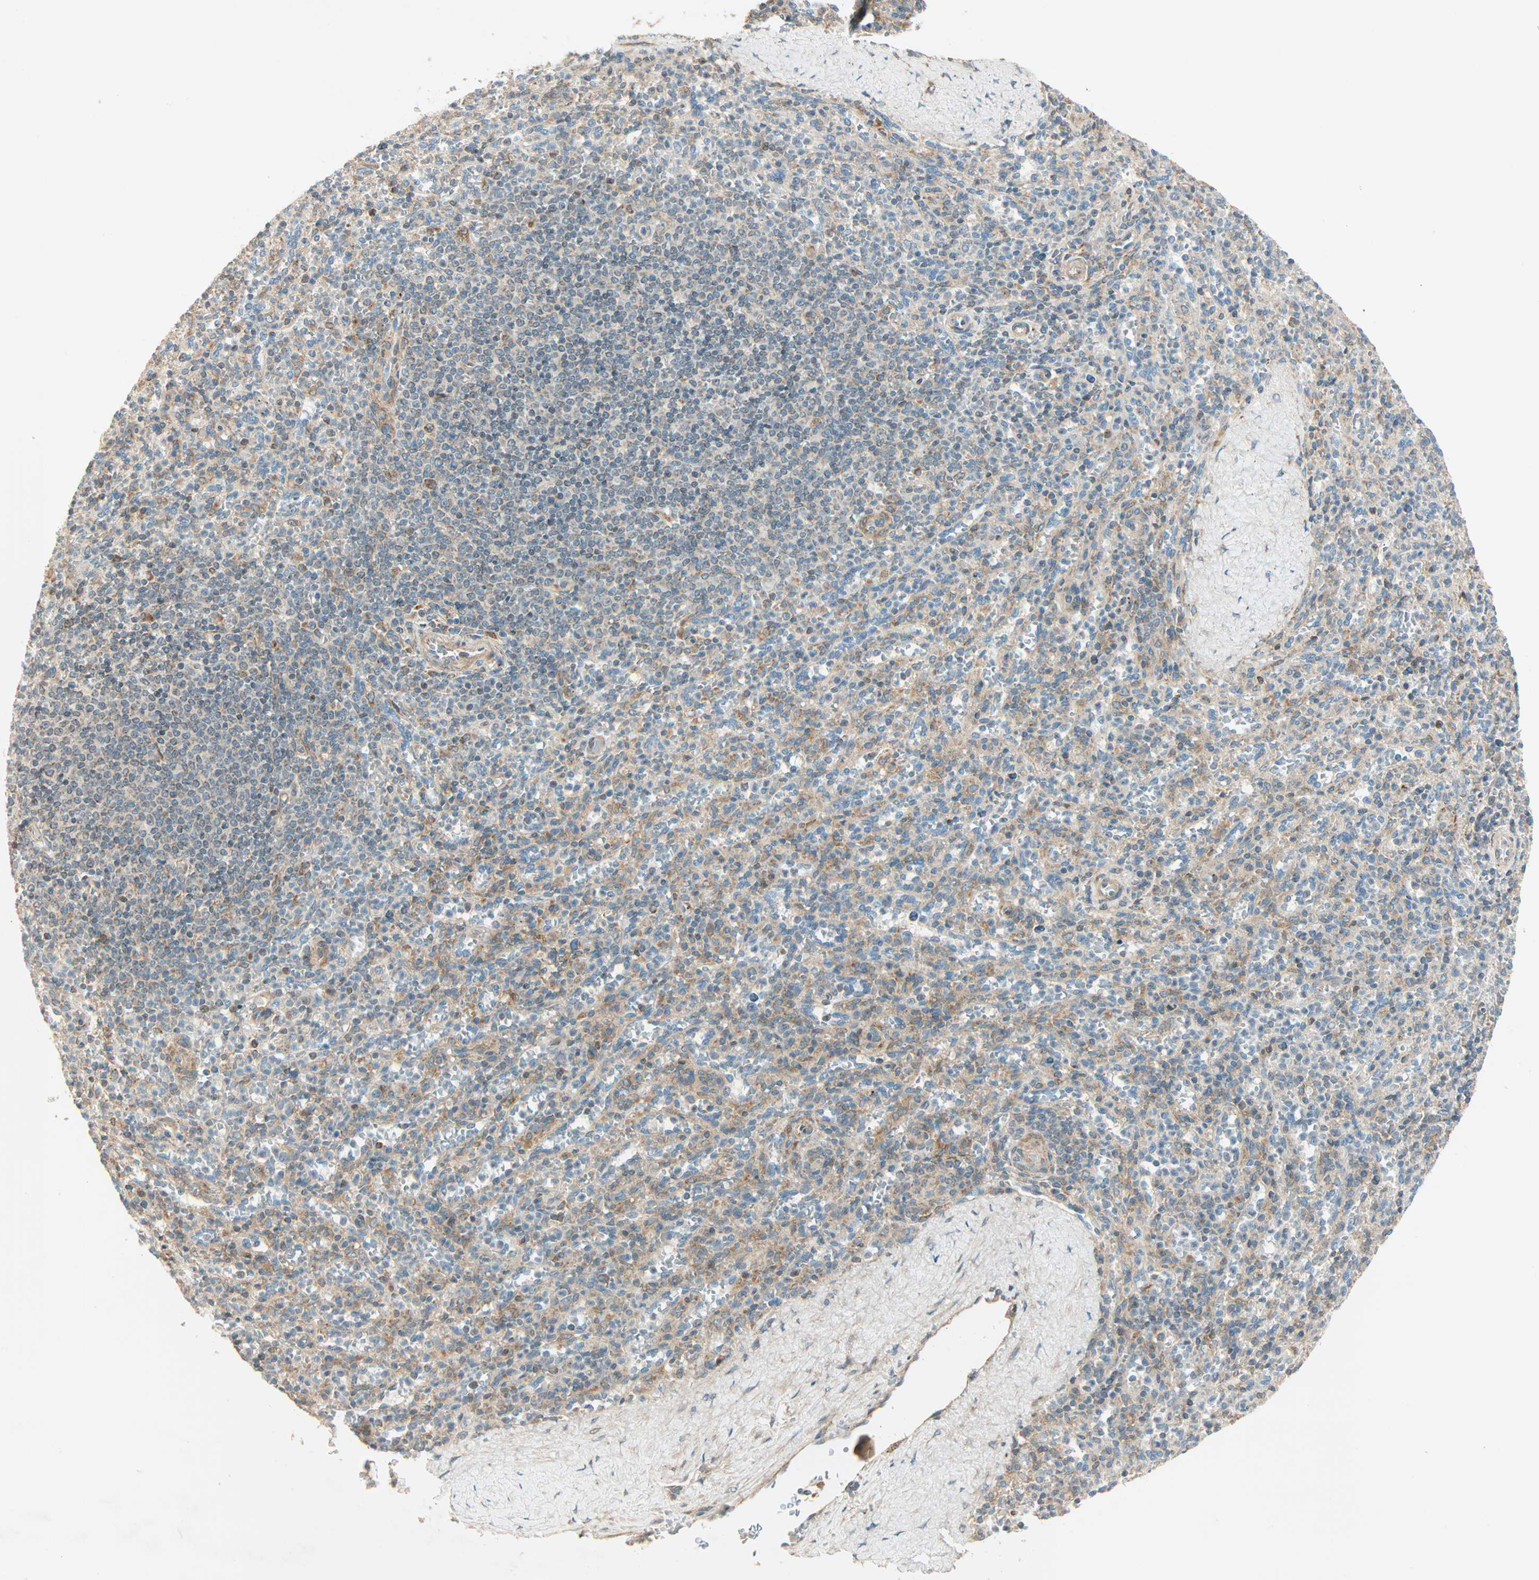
{"staining": {"intensity": "moderate", "quantity": "<25%", "location": "cytoplasmic/membranous"}, "tissue": "spleen", "cell_type": "Cells in red pulp", "image_type": "normal", "snomed": [{"axis": "morphology", "description": "Normal tissue, NOS"}, {"axis": "topography", "description": "Spleen"}], "caption": "Immunohistochemistry photomicrograph of unremarkable spleen stained for a protein (brown), which demonstrates low levels of moderate cytoplasmic/membranous positivity in about <25% of cells in red pulp.", "gene": "PNPLA6", "patient": {"sex": "male", "age": 36}}